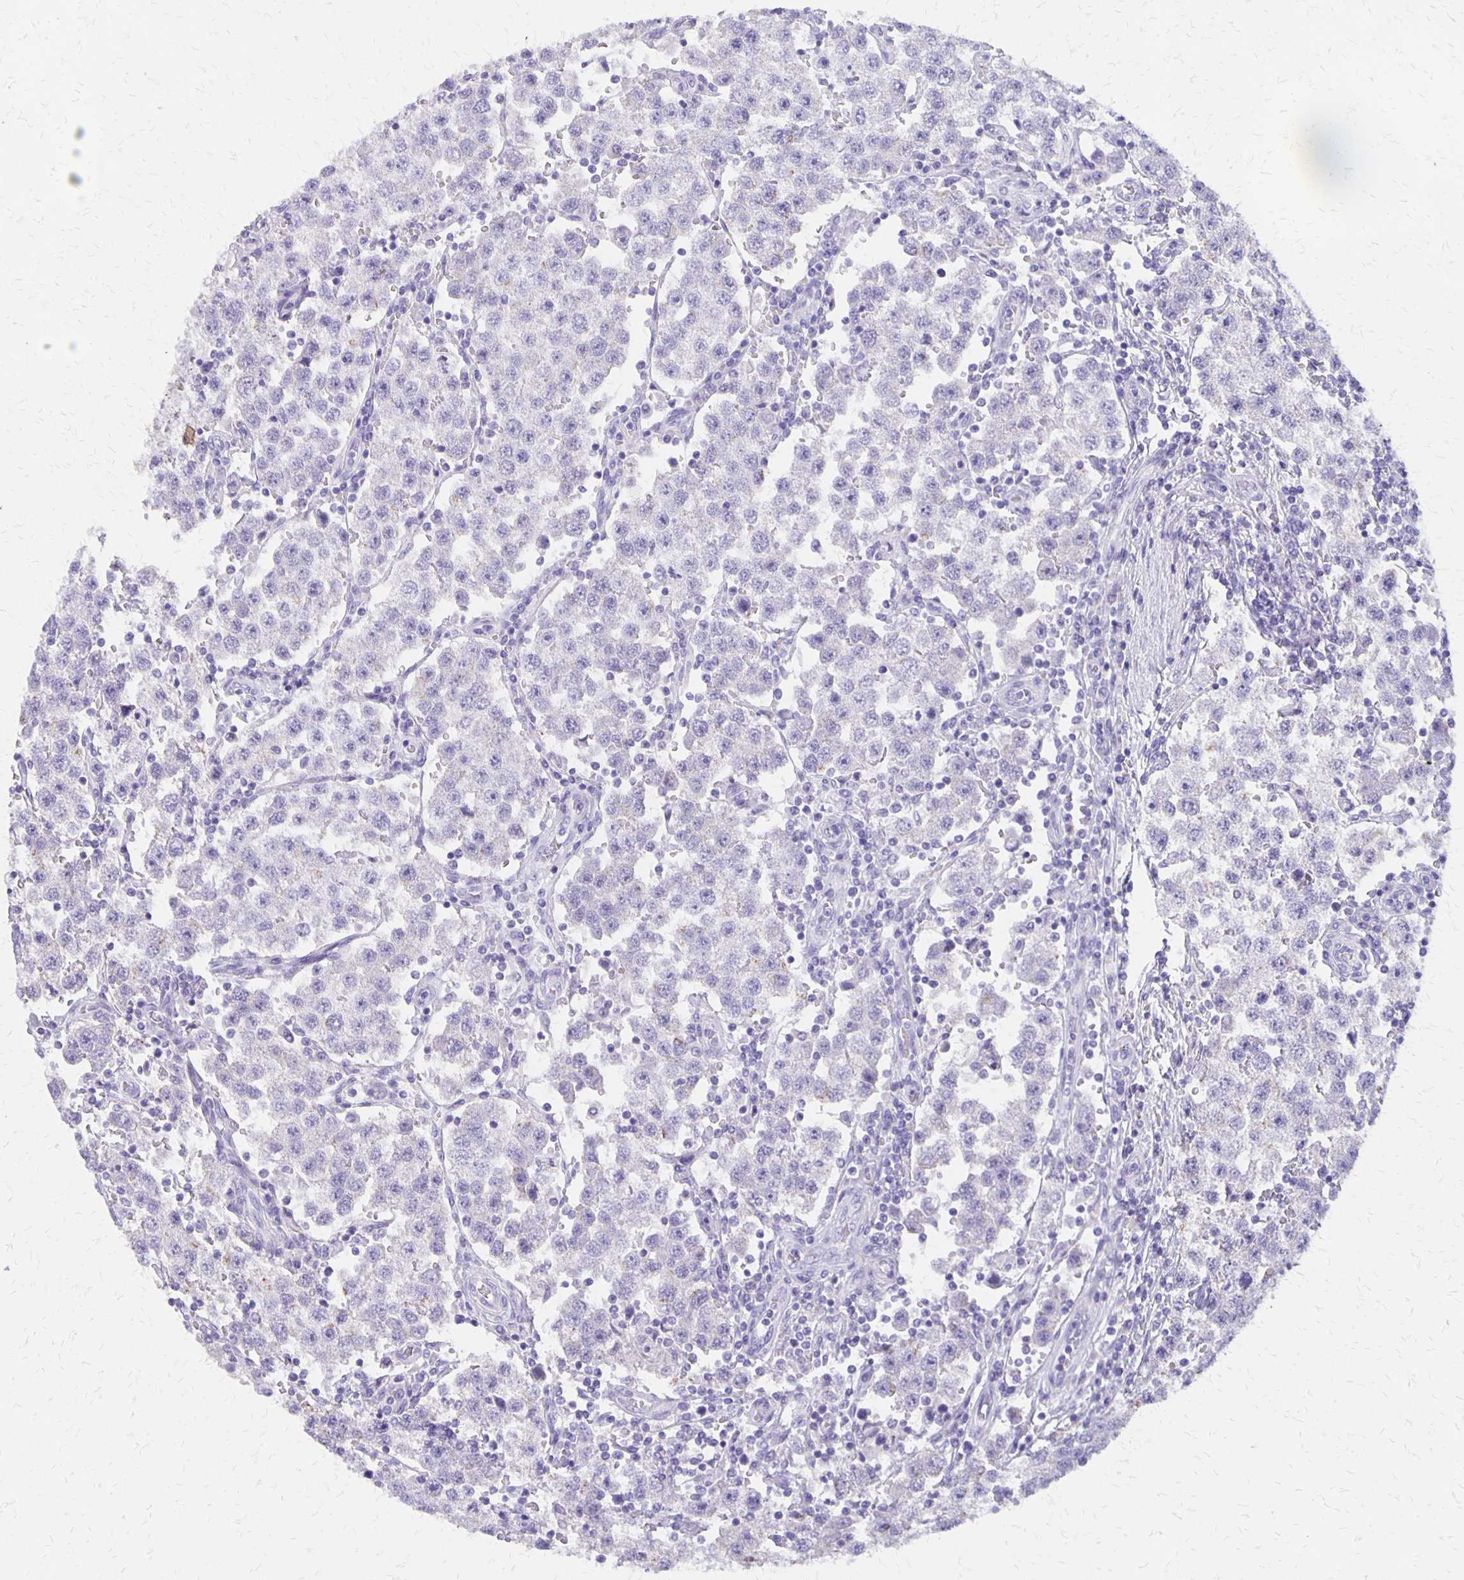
{"staining": {"intensity": "negative", "quantity": "none", "location": "none"}, "tissue": "testis cancer", "cell_type": "Tumor cells", "image_type": "cancer", "snomed": [{"axis": "morphology", "description": "Seminoma, NOS"}, {"axis": "topography", "description": "Testis"}], "caption": "Immunohistochemistry histopathology image of neoplastic tissue: testis cancer stained with DAB (3,3'-diaminobenzidine) exhibits no significant protein expression in tumor cells.", "gene": "SEPTIN5", "patient": {"sex": "male", "age": 37}}